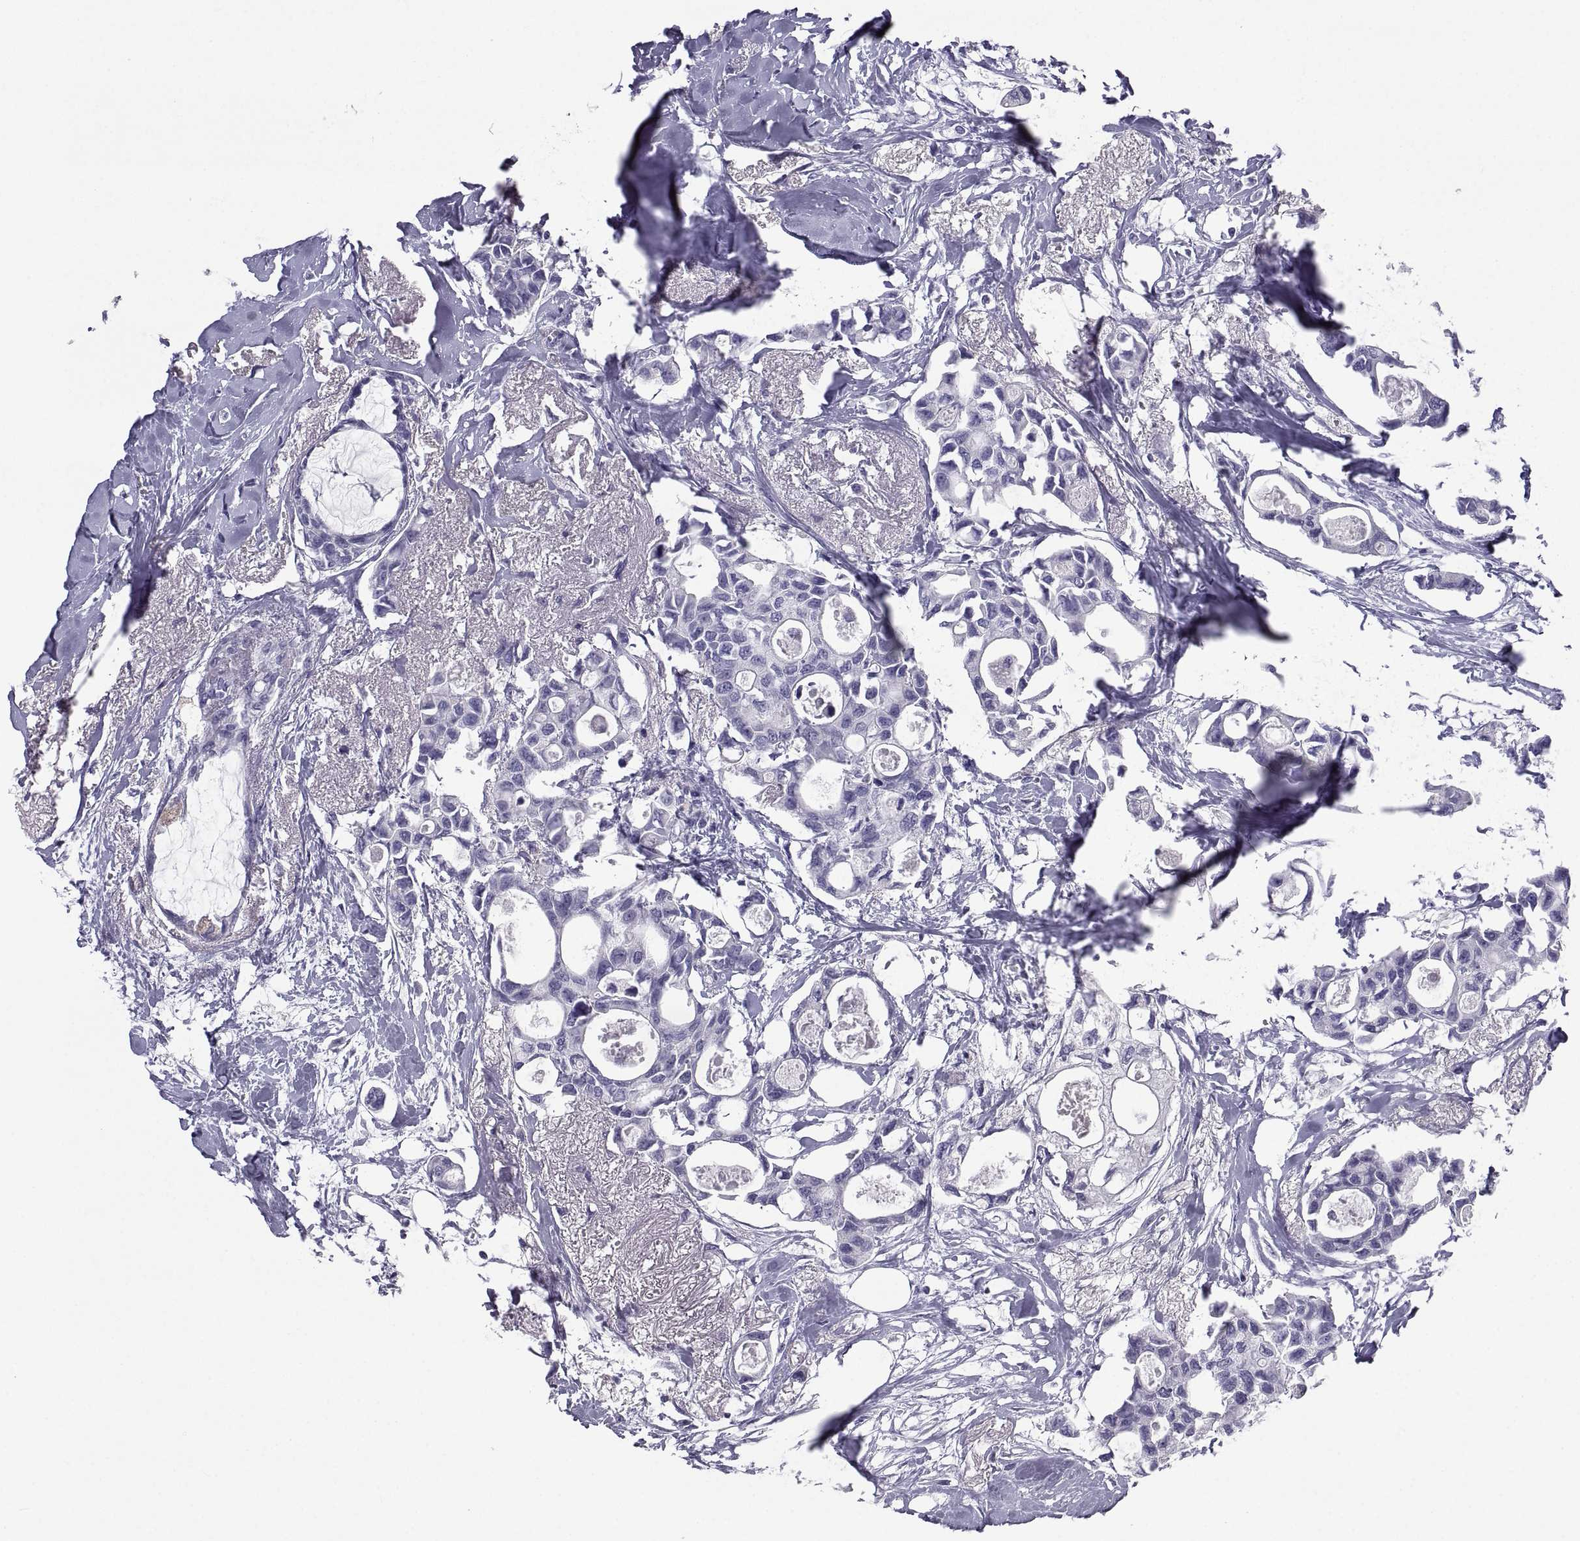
{"staining": {"intensity": "negative", "quantity": "none", "location": "none"}, "tissue": "breast cancer", "cell_type": "Tumor cells", "image_type": "cancer", "snomed": [{"axis": "morphology", "description": "Duct carcinoma"}, {"axis": "topography", "description": "Breast"}], "caption": "IHC histopathology image of intraductal carcinoma (breast) stained for a protein (brown), which exhibits no expression in tumor cells. Nuclei are stained in blue.", "gene": "PCSK1N", "patient": {"sex": "female", "age": 83}}